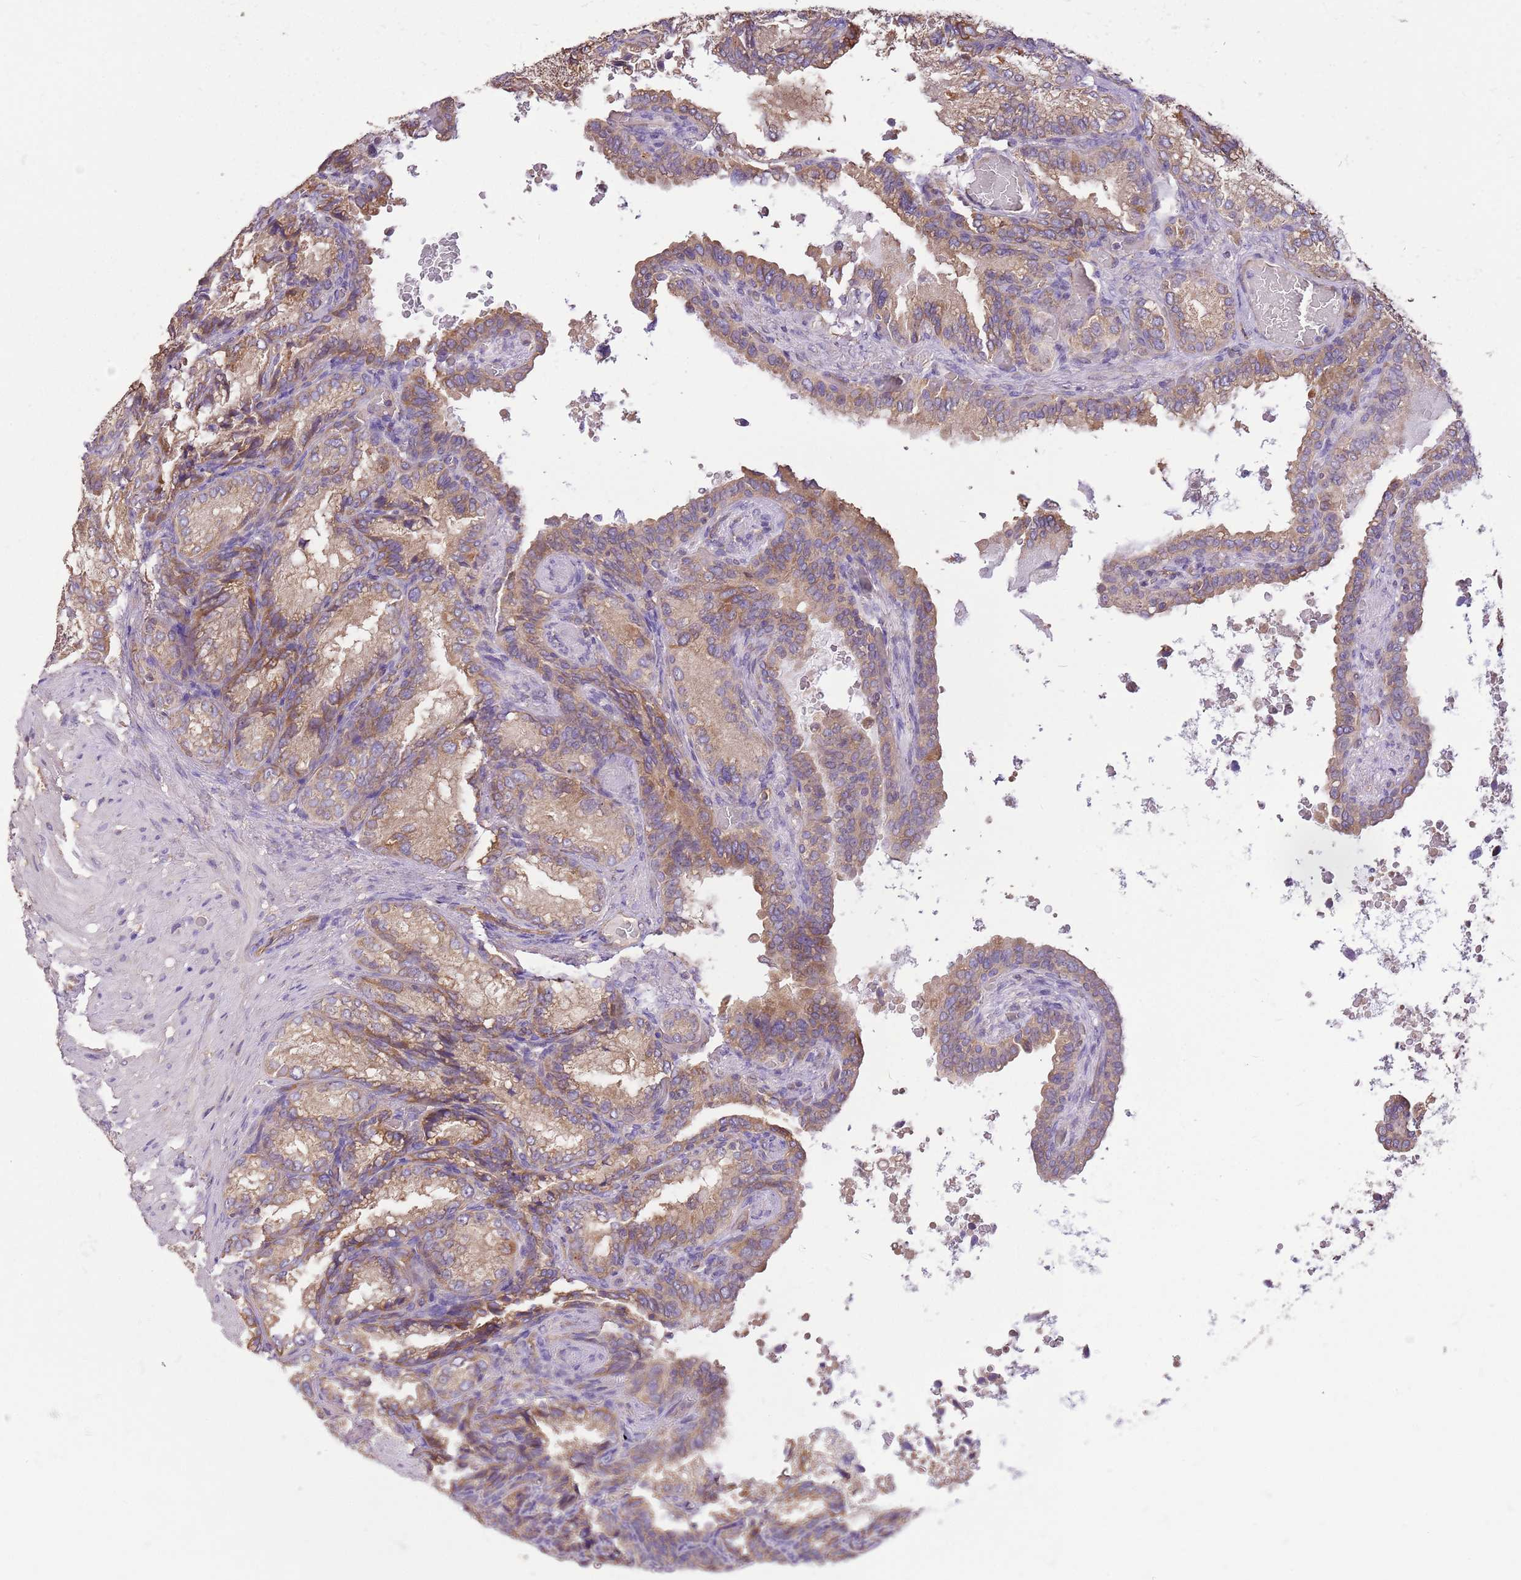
{"staining": {"intensity": "moderate", "quantity": ">75%", "location": "cytoplasmic/membranous"}, "tissue": "seminal vesicle", "cell_type": "Glandular cells", "image_type": "normal", "snomed": [{"axis": "morphology", "description": "Normal tissue, NOS"}, {"axis": "topography", "description": "Seminal veicle"}], "caption": "About >75% of glandular cells in unremarkable seminal vesicle demonstrate moderate cytoplasmic/membranous protein positivity as visualized by brown immunohistochemical staining.", "gene": "DOCK9", "patient": {"sex": "male", "age": 58}}